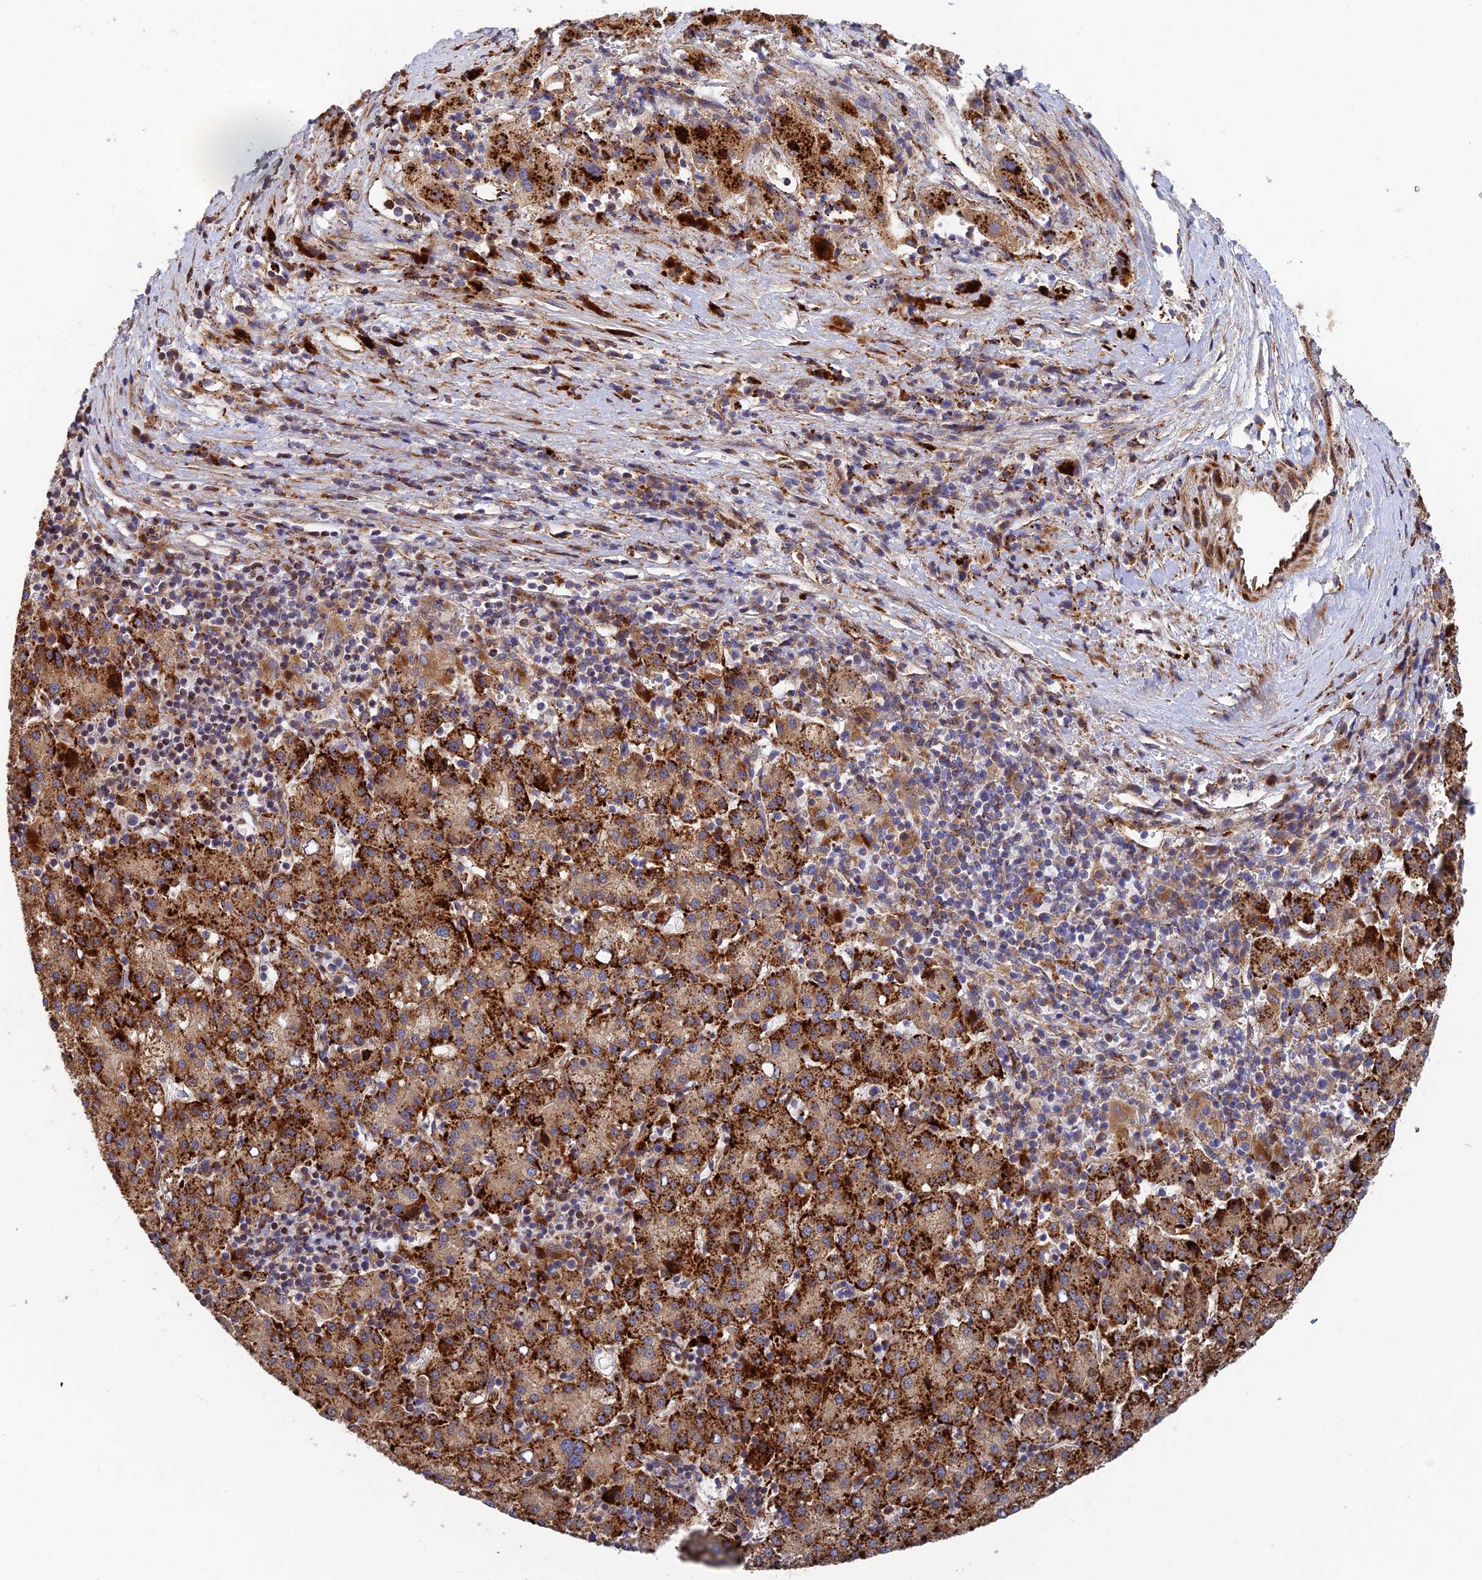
{"staining": {"intensity": "strong", "quantity": ">75%", "location": "cytoplasmic/membranous"}, "tissue": "liver cancer", "cell_type": "Tumor cells", "image_type": "cancer", "snomed": [{"axis": "morphology", "description": "Carcinoma, Hepatocellular, NOS"}, {"axis": "topography", "description": "Liver"}], "caption": "Tumor cells reveal high levels of strong cytoplasmic/membranous positivity in approximately >75% of cells in liver cancer (hepatocellular carcinoma).", "gene": "PPP2R3C", "patient": {"sex": "female", "age": 58}}